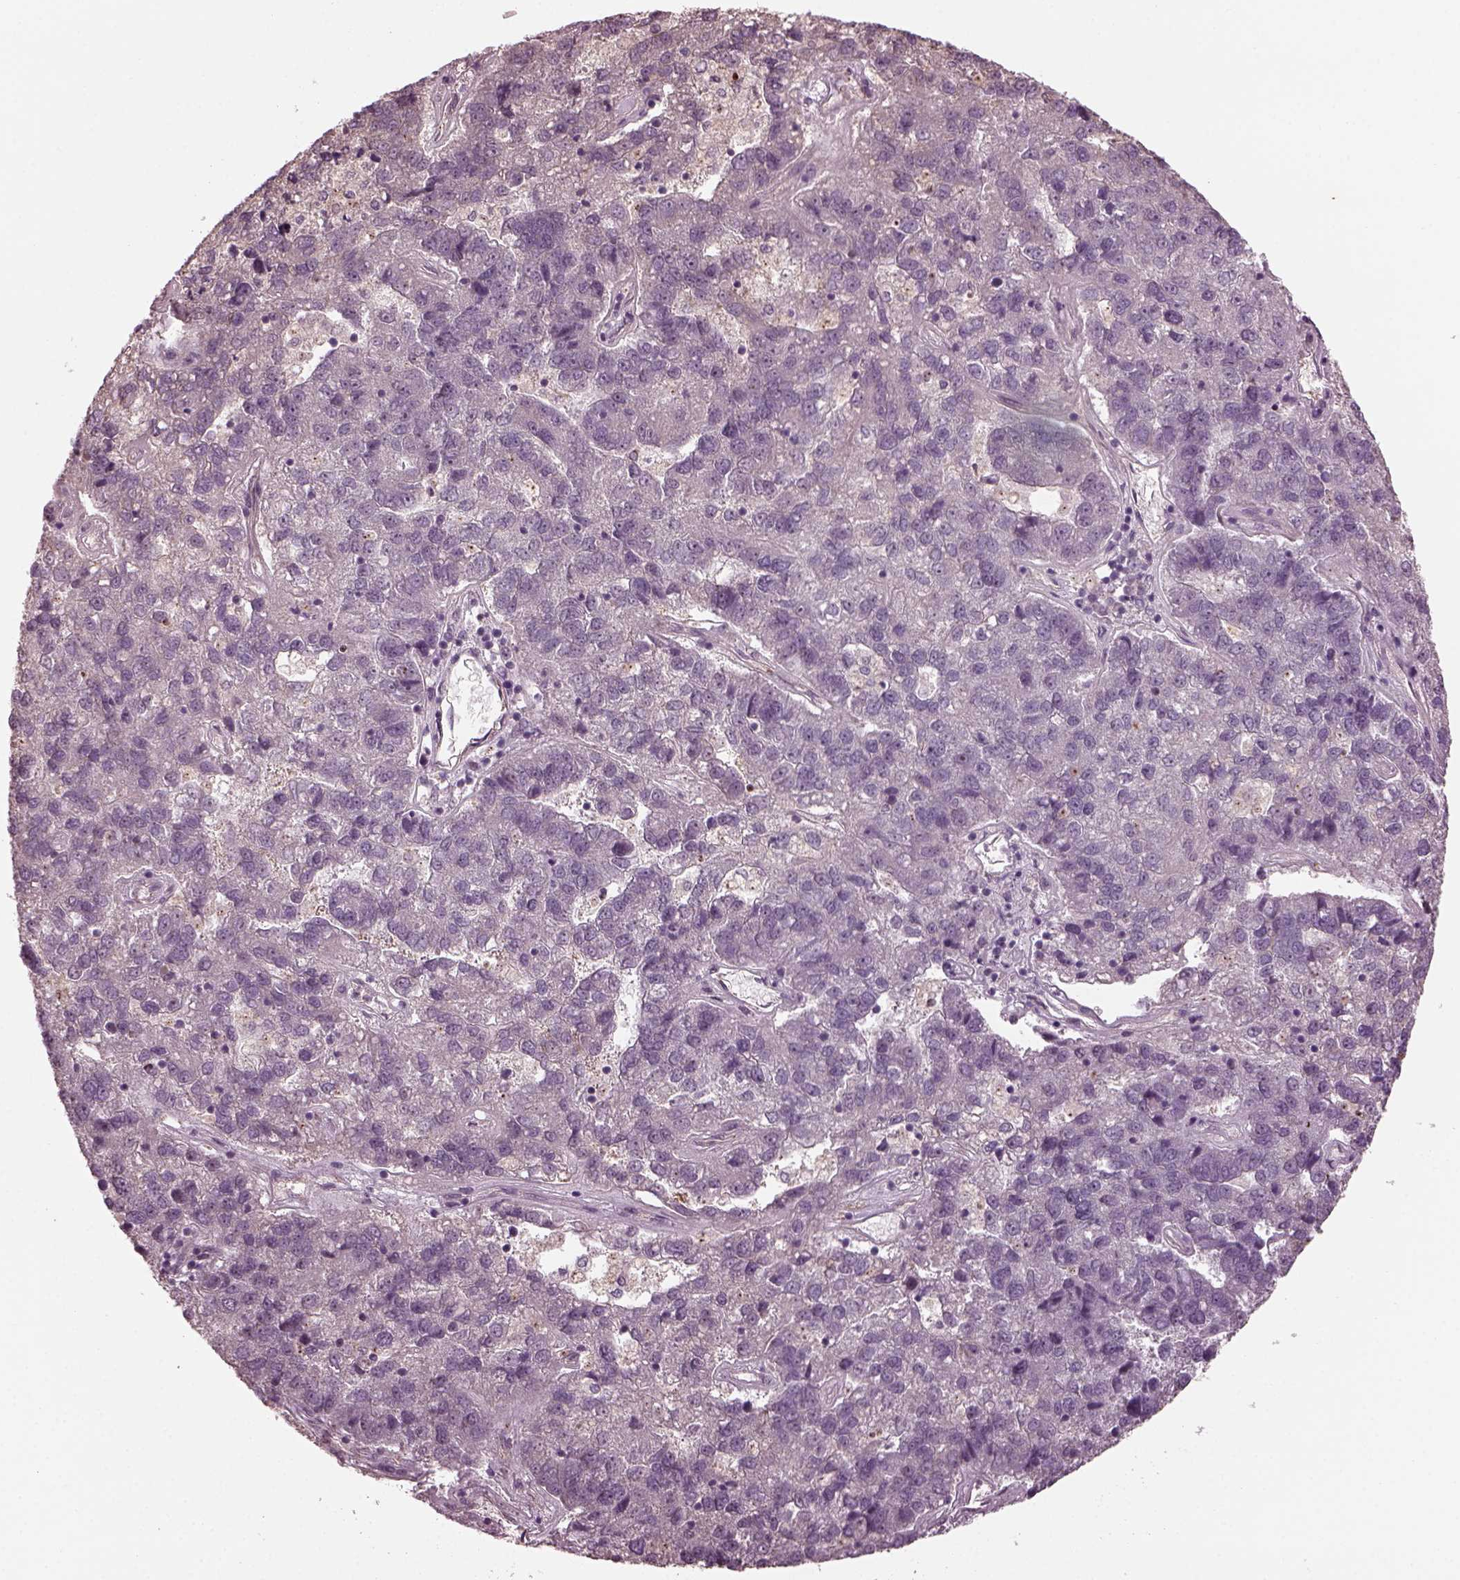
{"staining": {"intensity": "weak", "quantity": "<25%", "location": "nuclear"}, "tissue": "pancreatic cancer", "cell_type": "Tumor cells", "image_type": "cancer", "snomed": [{"axis": "morphology", "description": "Adenocarcinoma, NOS"}, {"axis": "topography", "description": "Pancreas"}], "caption": "Pancreatic cancer stained for a protein using immunohistochemistry (IHC) exhibits no staining tumor cells.", "gene": "GNRH1", "patient": {"sex": "female", "age": 61}}